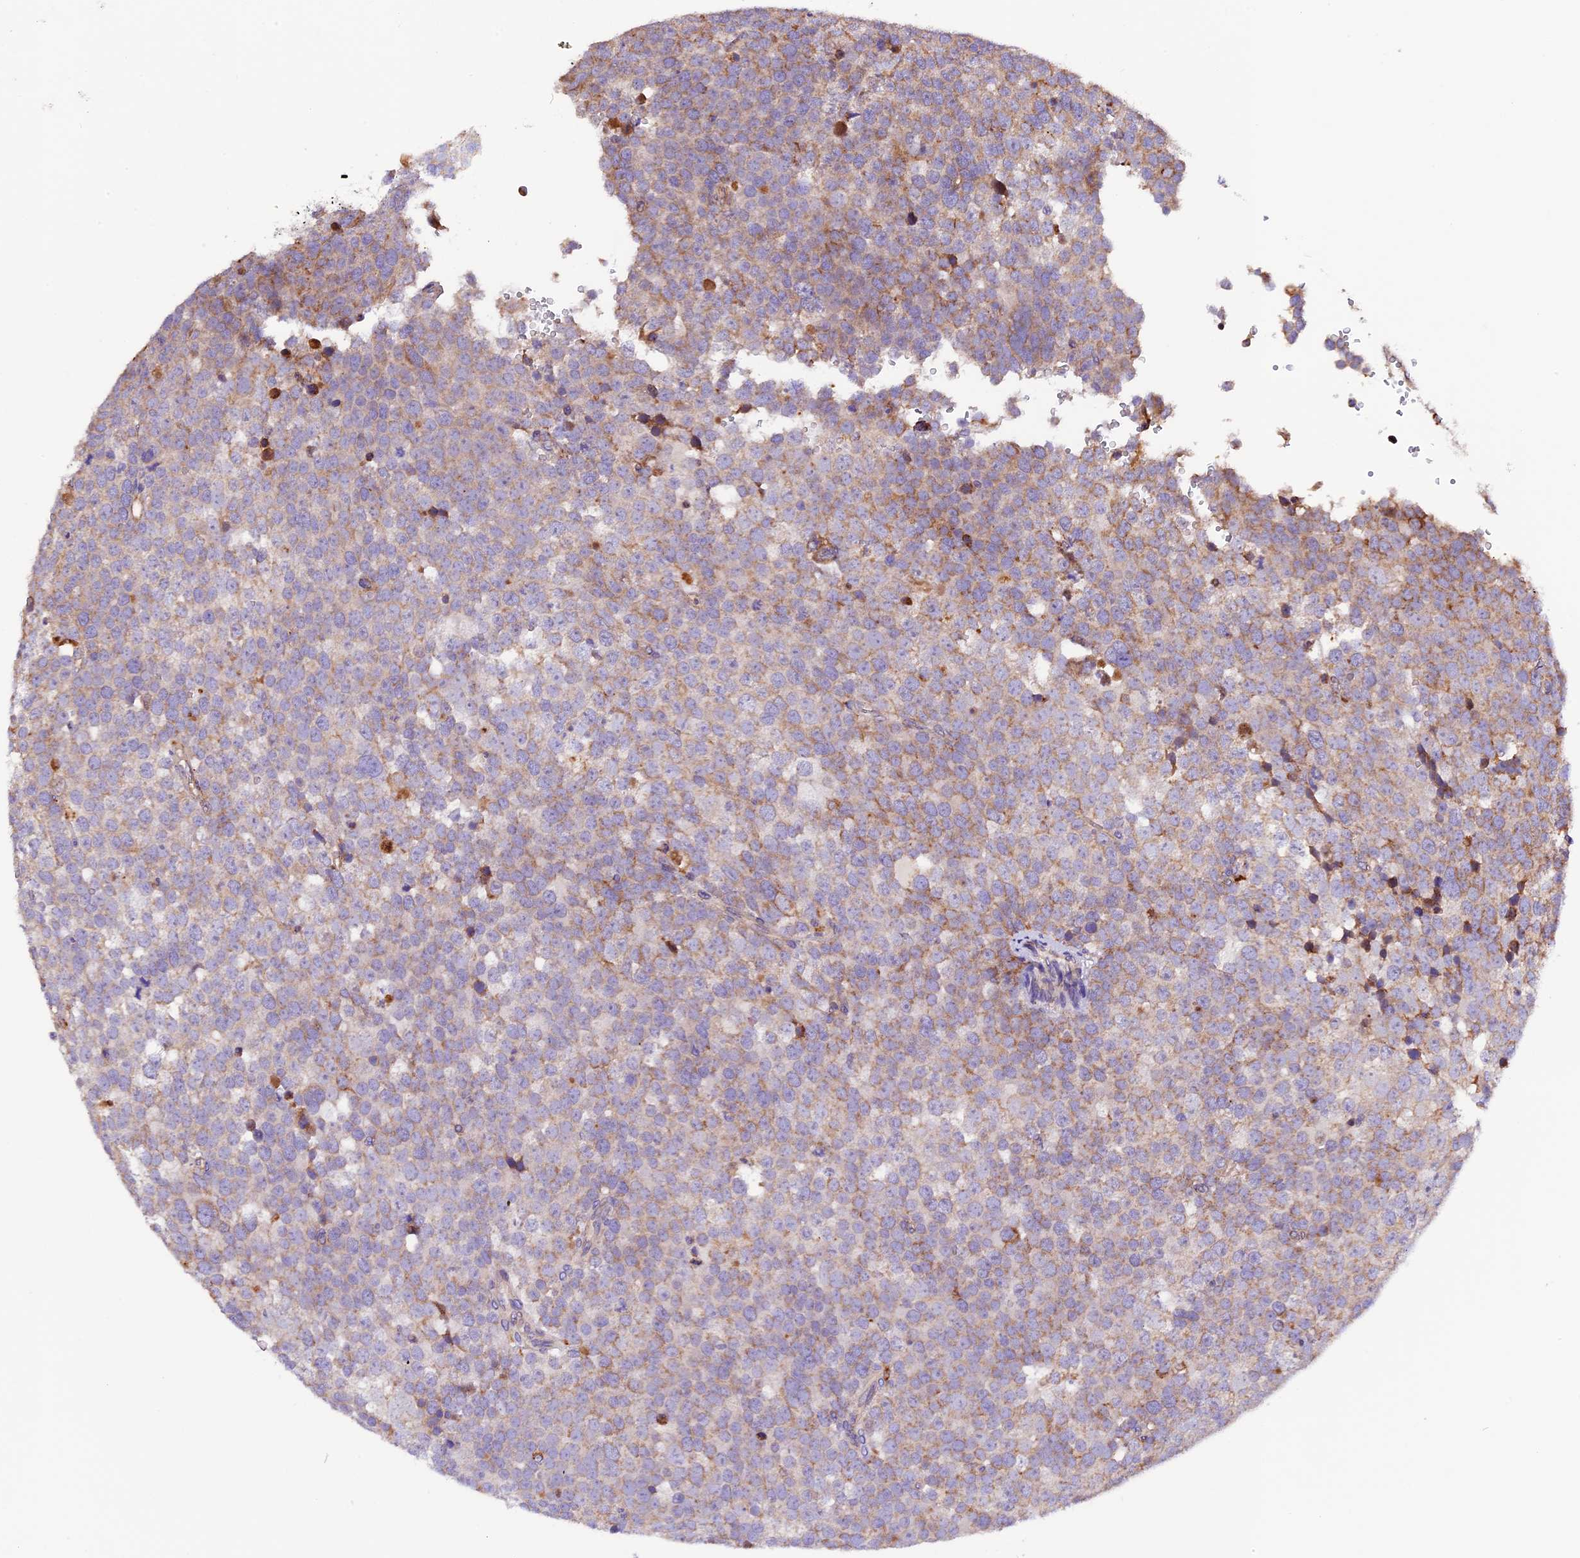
{"staining": {"intensity": "moderate", "quantity": ">75%", "location": "cytoplasmic/membranous"}, "tissue": "testis cancer", "cell_type": "Tumor cells", "image_type": "cancer", "snomed": [{"axis": "morphology", "description": "Seminoma, NOS"}, {"axis": "topography", "description": "Testis"}], "caption": "Brown immunohistochemical staining in testis seminoma reveals moderate cytoplasmic/membranous expression in about >75% of tumor cells. The staining is performed using DAB (3,3'-diaminobenzidine) brown chromogen to label protein expression. The nuclei are counter-stained blue using hematoxylin.", "gene": "METTL22", "patient": {"sex": "male", "age": 71}}